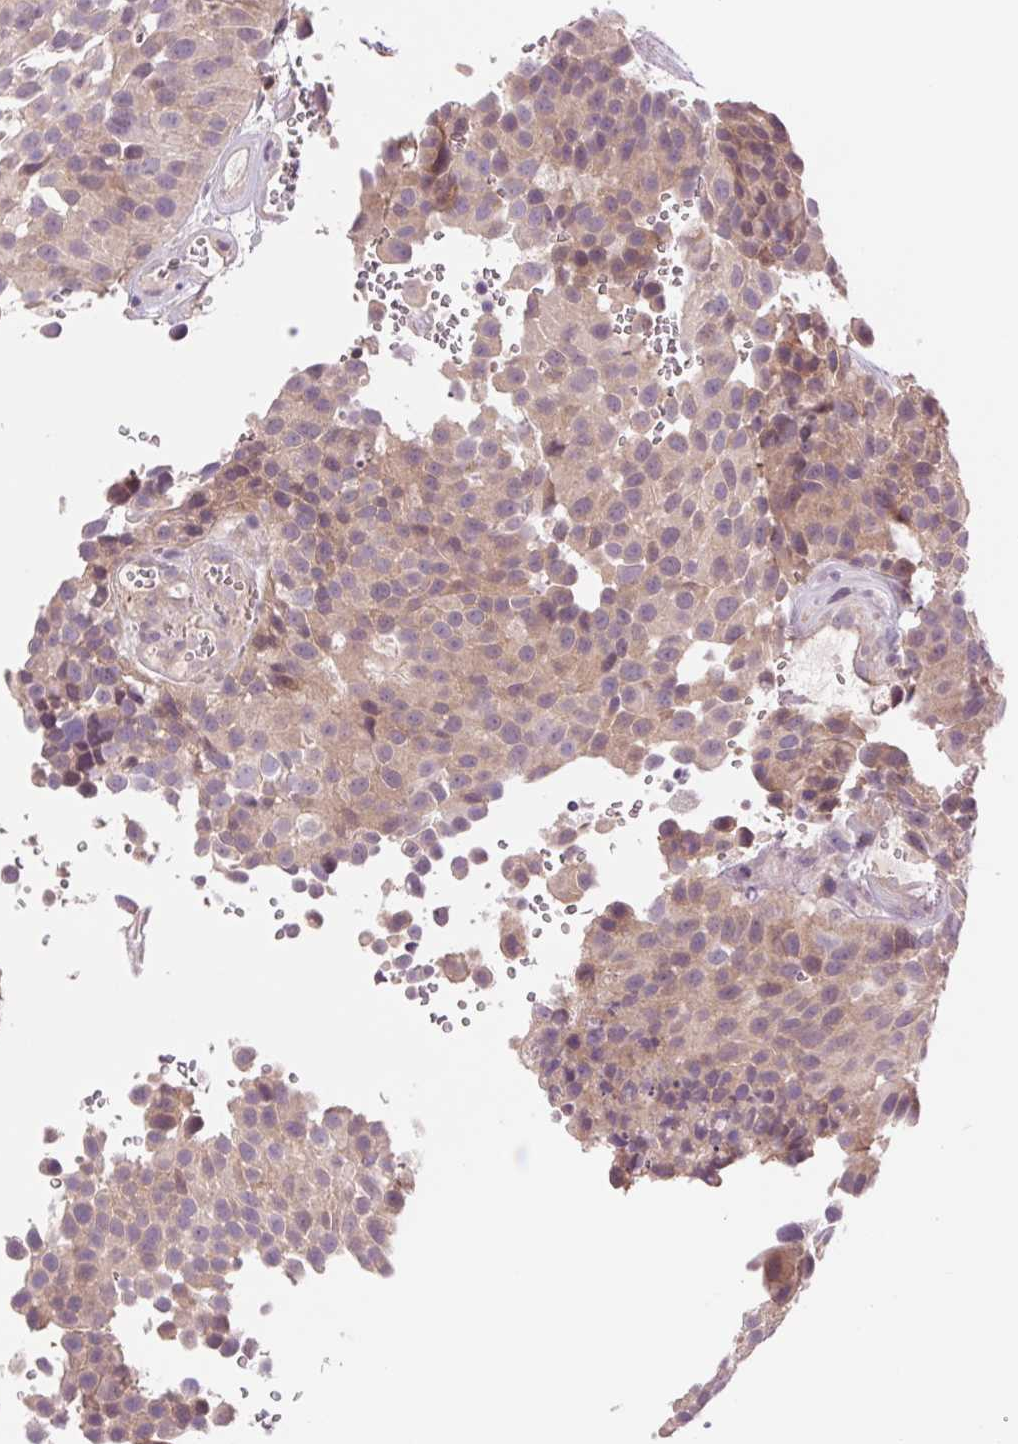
{"staining": {"intensity": "weak", "quantity": "<25%", "location": "cytoplasmic/membranous"}, "tissue": "urothelial cancer", "cell_type": "Tumor cells", "image_type": "cancer", "snomed": [{"axis": "morphology", "description": "Urothelial carcinoma, Low grade"}, {"axis": "topography", "description": "Urinary bladder"}], "caption": "Tumor cells are negative for brown protein staining in low-grade urothelial carcinoma.", "gene": "SH3RF2", "patient": {"sex": "male", "age": 76}}